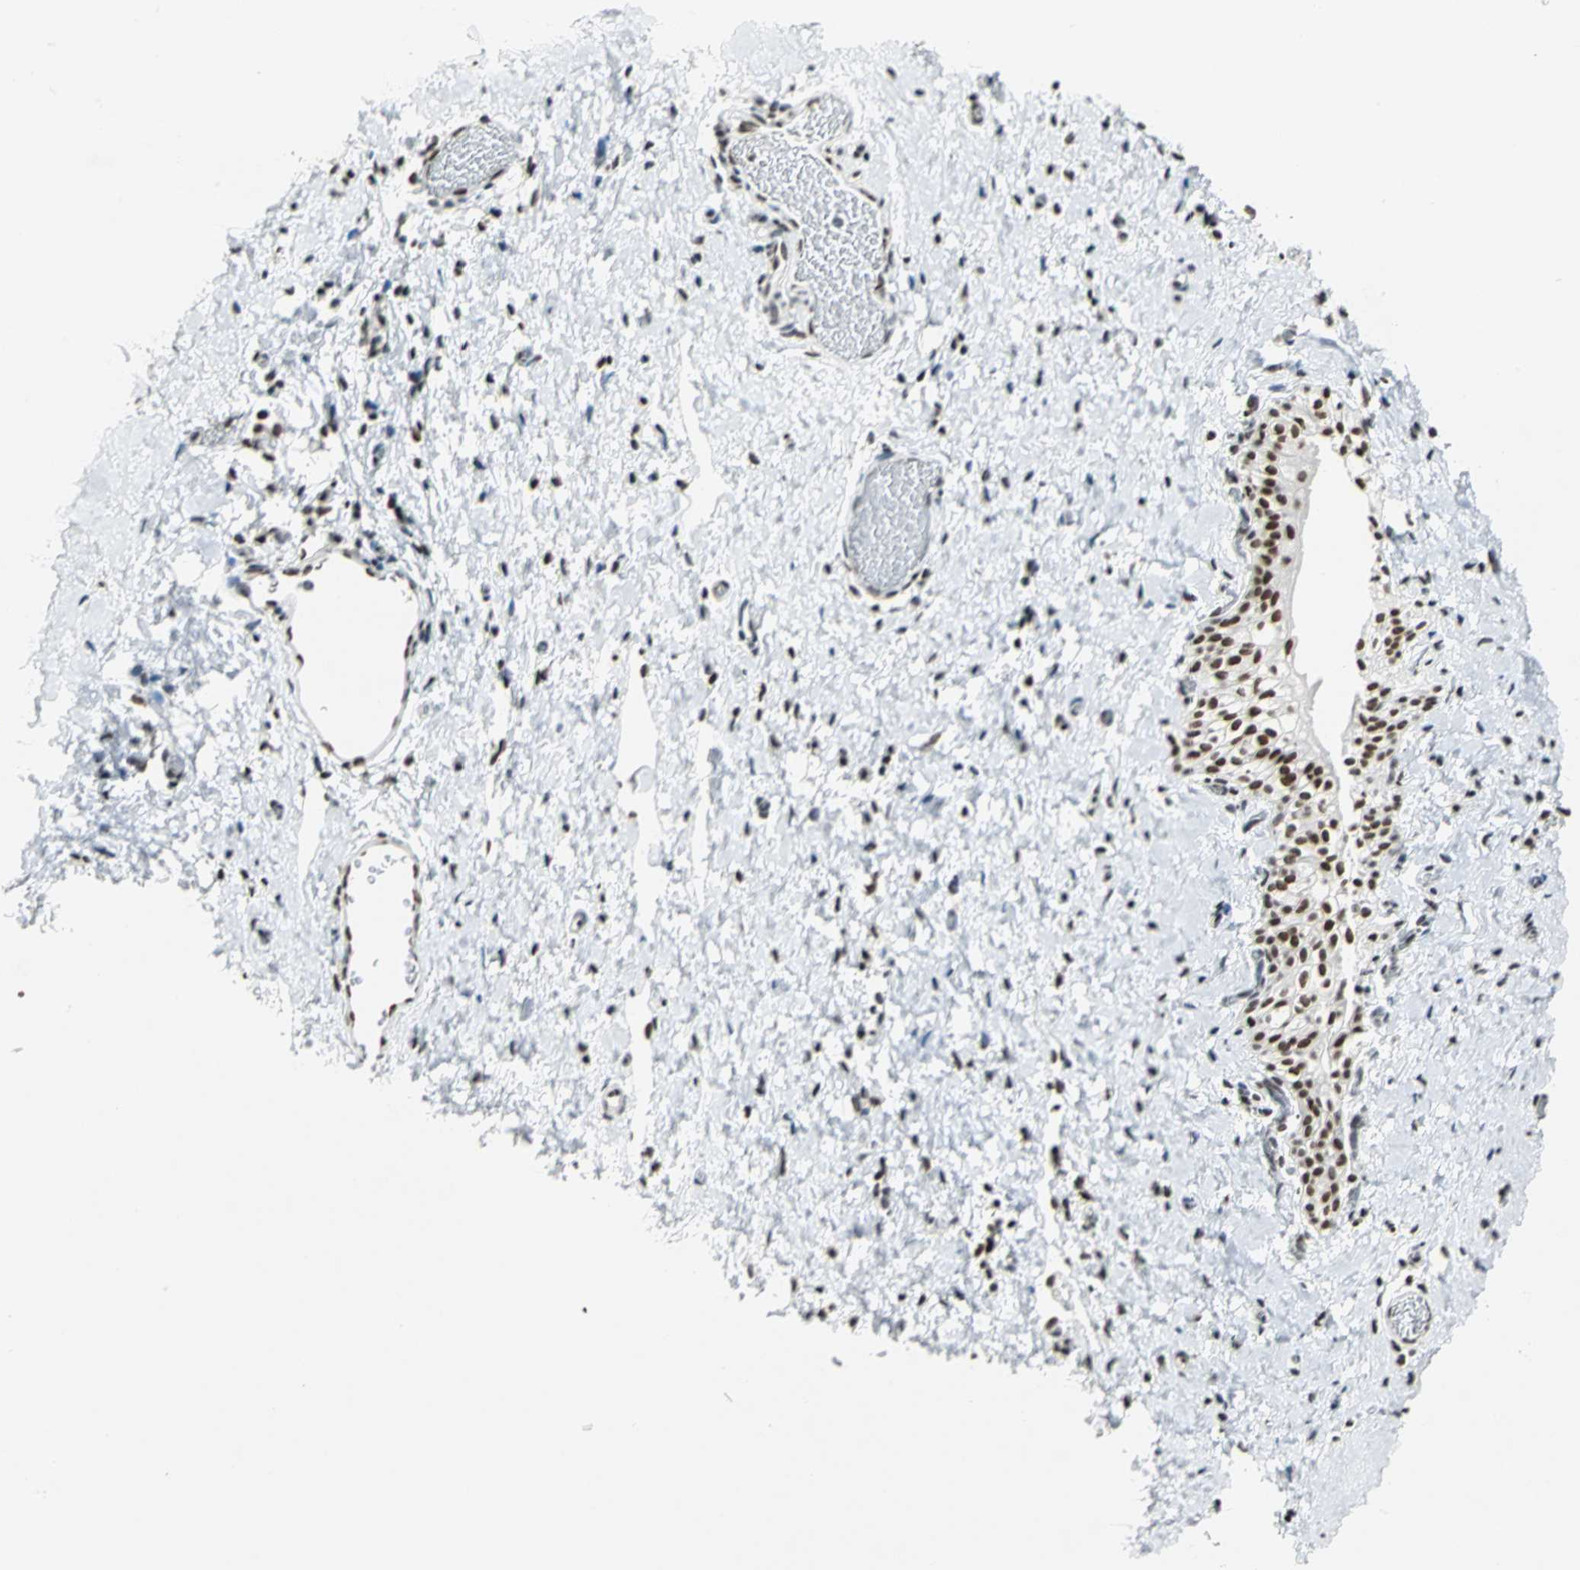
{"staining": {"intensity": "weak", "quantity": "25%-75%", "location": "nuclear"}, "tissue": "smooth muscle", "cell_type": "Smooth muscle cells", "image_type": "normal", "snomed": [{"axis": "morphology", "description": "Normal tissue, NOS"}, {"axis": "topography", "description": "Smooth muscle"}], "caption": "Smooth muscle cells demonstrate weak nuclear staining in about 25%-75% of cells in benign smooth muscle.", "gene": "HNRNPD", "patient": {"sex": "male", "age": 16}}